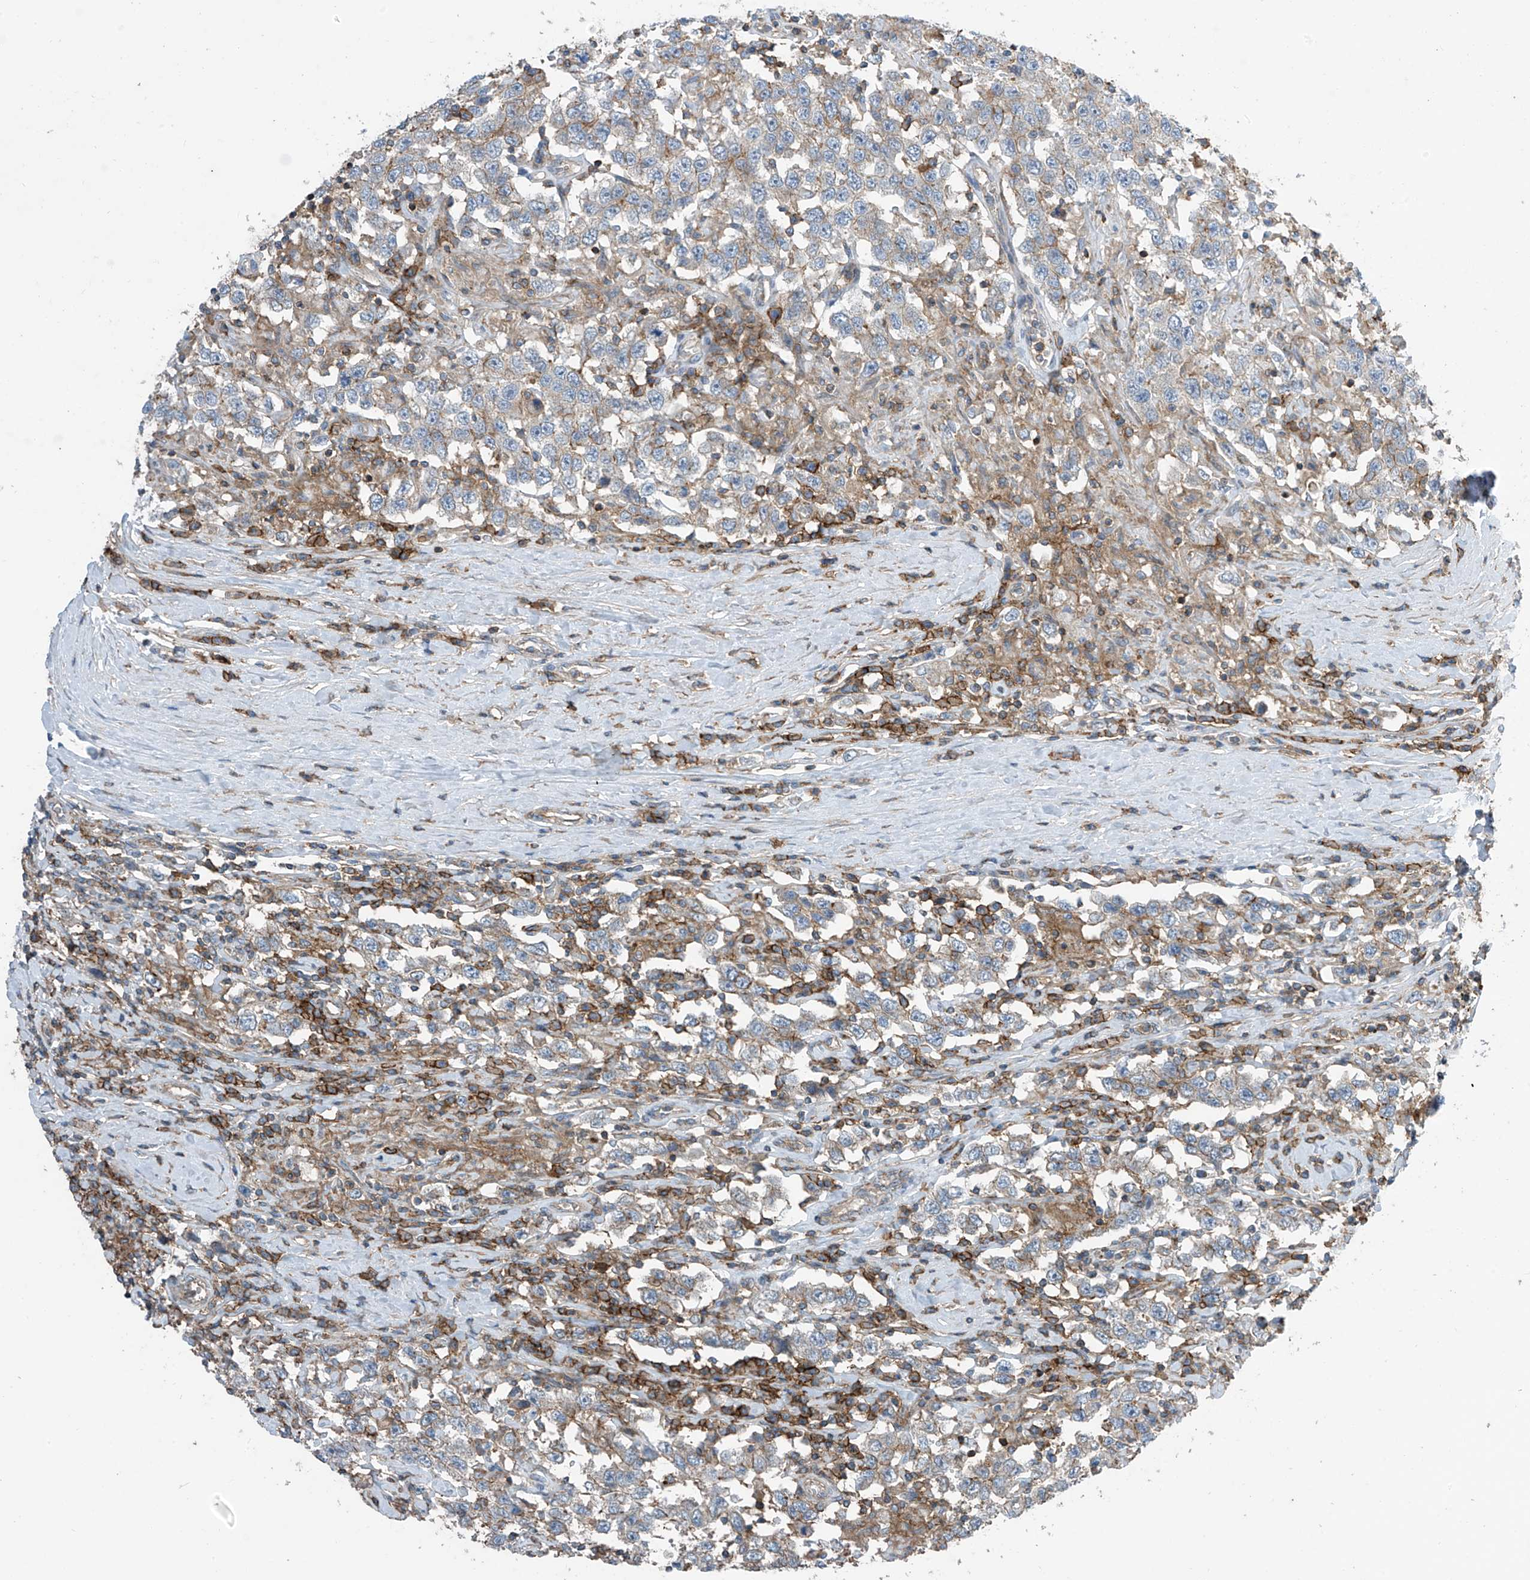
{"staining": {"intensity": "negative", "quantity": "none", "location": "none"}, "tissue": "testis cancer", "cell_type": "Tumor cells", "image_type": "cancer", "snomed": [{"axis": "morphology", "description": "Seminoma, NOS"}, {"axis": "topography", "description": "Testis"}], "caption": "Tumor cells show no significant expression in testis cancer (seminoma).", "gene": "SLC1A5", "patient": {"sex": "male", "age": 41}}